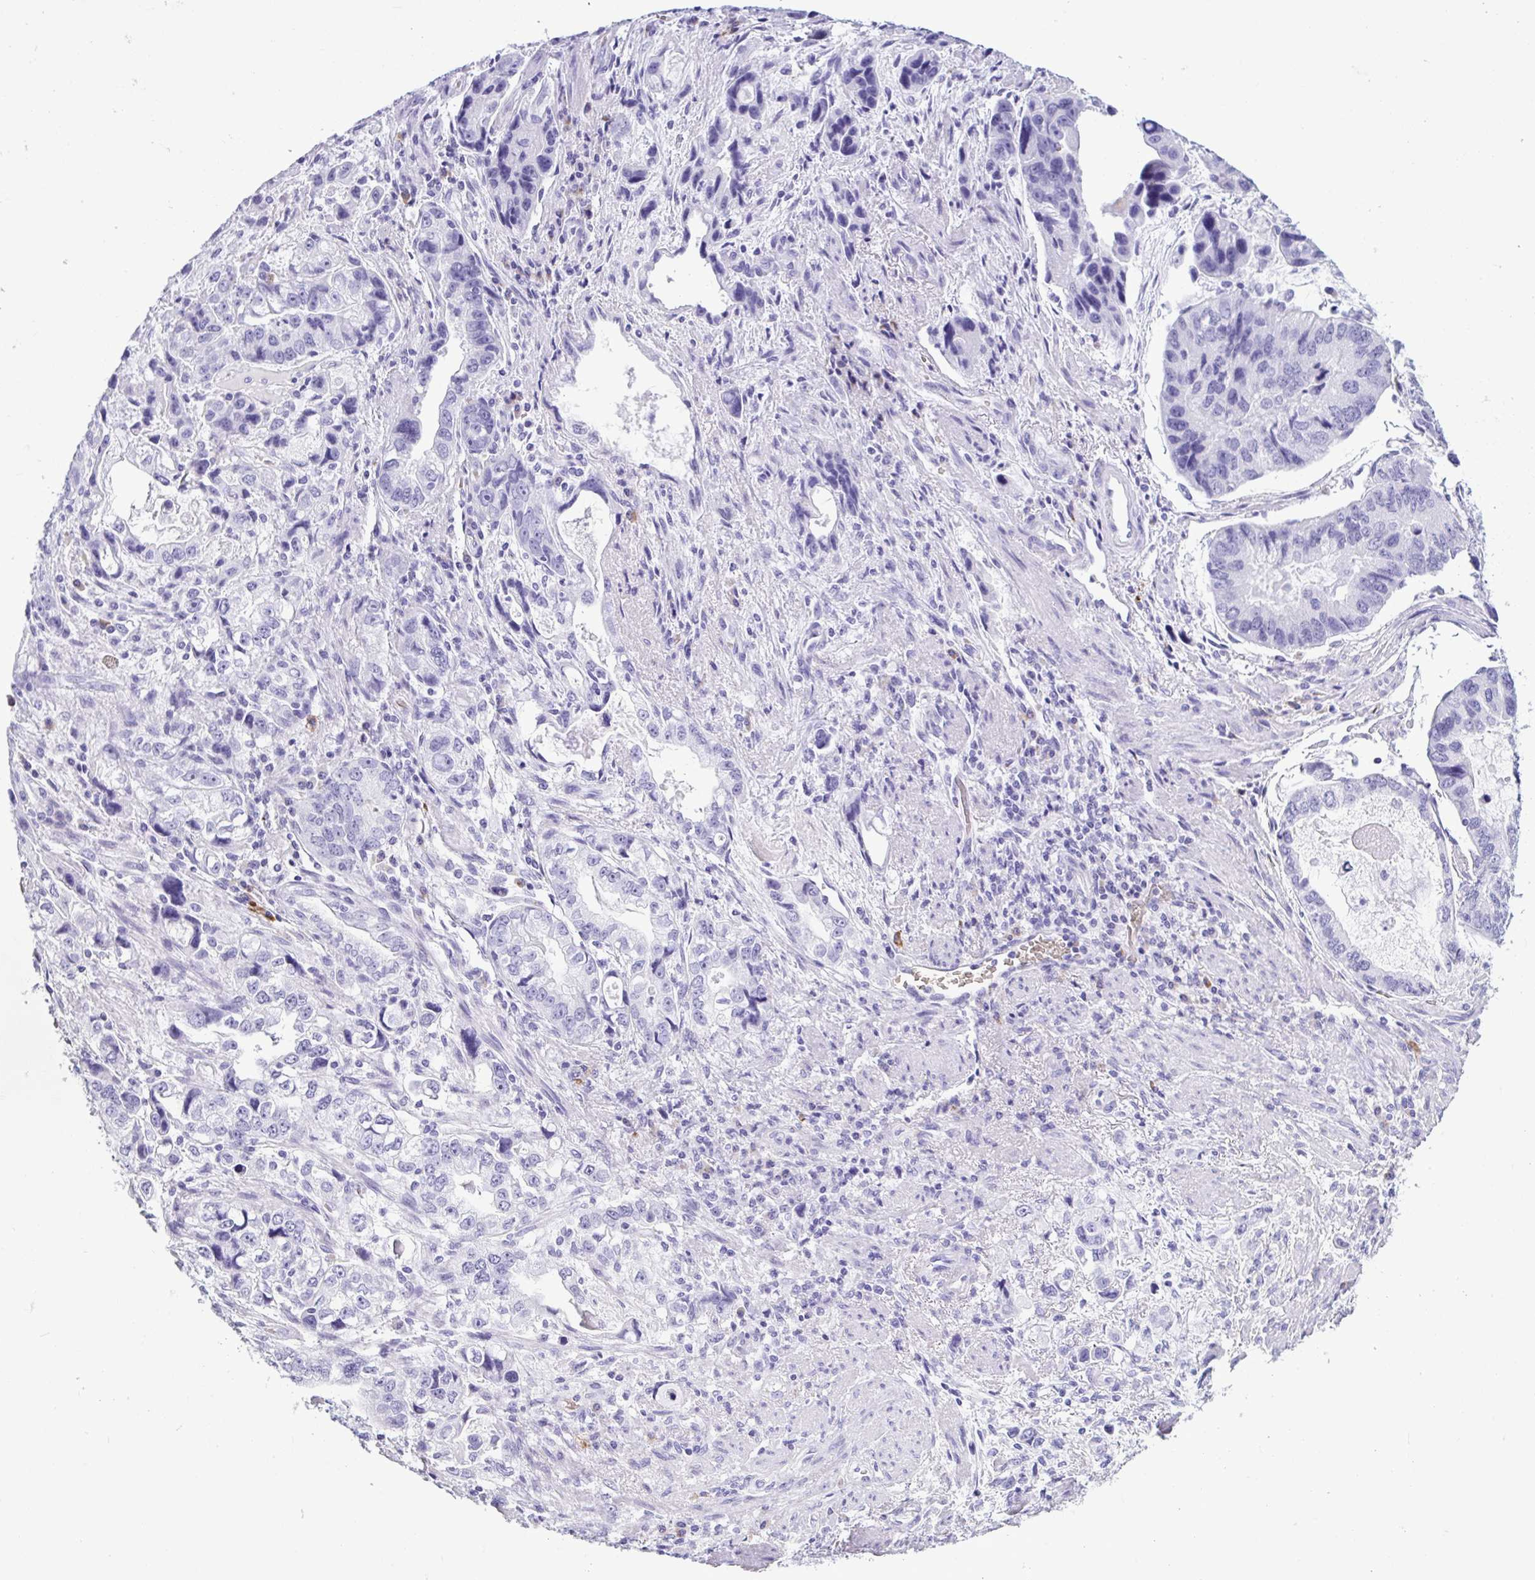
{"staining": {"intensity": "negative", "quantity": "none", "location": "none"}, "tissue": "stomach cancer", "cell_type": "Tumor cells", "image_type": "cancer", "snomed": [{"axis": "morphology", "description": "Adenocarcinoma, NOS"}, {"axis": "topography", "description": "Stomach, lower"}], "caption": "Stomach cancer (adenocarcinoma) was stained to show a protein in brown. There is no significant expression in tumor cells.", "gene": "SLC2A1", "patient": {"sex": "female", "age": 93}}